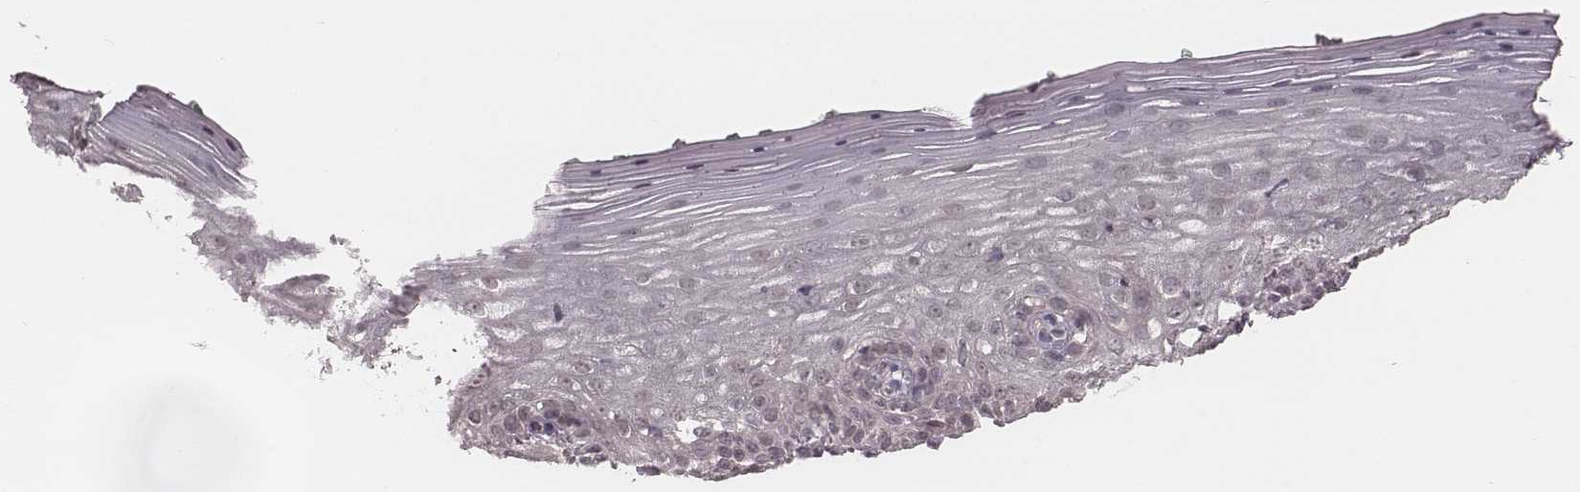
{"staining": {"intensity": "negative", "quantity": "none", "location": "none"}, "tissue": "vagina", "cell_type": "Squamous epithelial cells", "image_type": "normal", "snomed": [{"axis": "morphology", "description": "Normal tissue, NOS"}, {"axis": "topography", "description": "Vagina"}], "caption": "High magnification brightfield microscopy of benign vagina stained with DAB (brown) and counterstained with hematoxylin (blue): squamous epithelial cells show no significant positivity.", "gene": "IL5", "patient": {"sex": "female", "age": 45}}